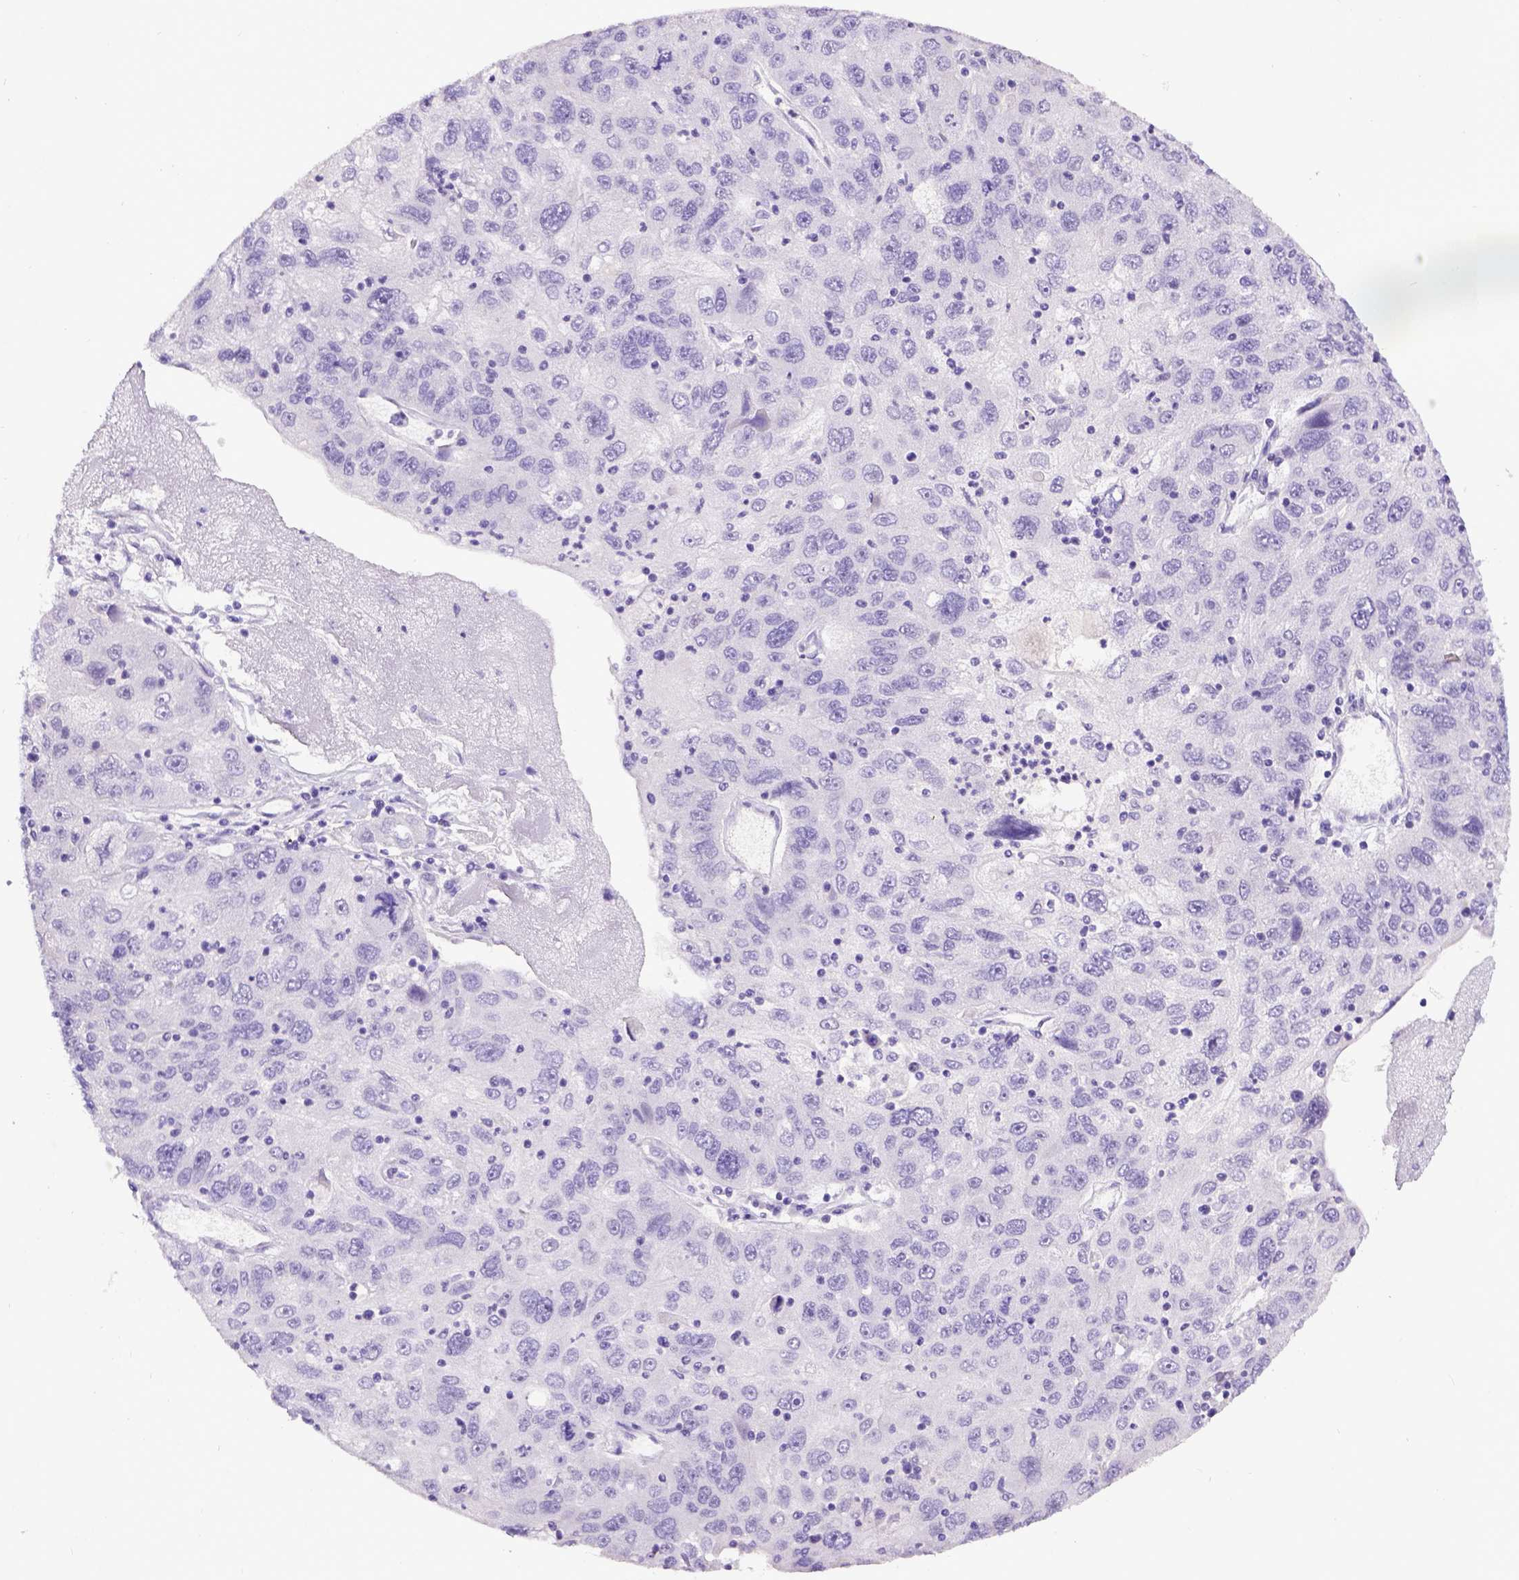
{"staining": {"intensity": "negative", "quantity": "none", "location": "none"}, "tissue": "stomach cancer", "cell_type": "Tumor cells", "image_type": "cancer", "snomed": [{"axis": "morphology", "description": "Adenocarcinoma, NOS"}, {"axis": "topography", "description": "Stomach"}], "caption": "This is a image of immunohistochemistry staining of adenocarcinoma (stomach), which shows no staining in tumor cells.", "gene": "ESR1", "patient": {"sex": "male", "age": 56}}